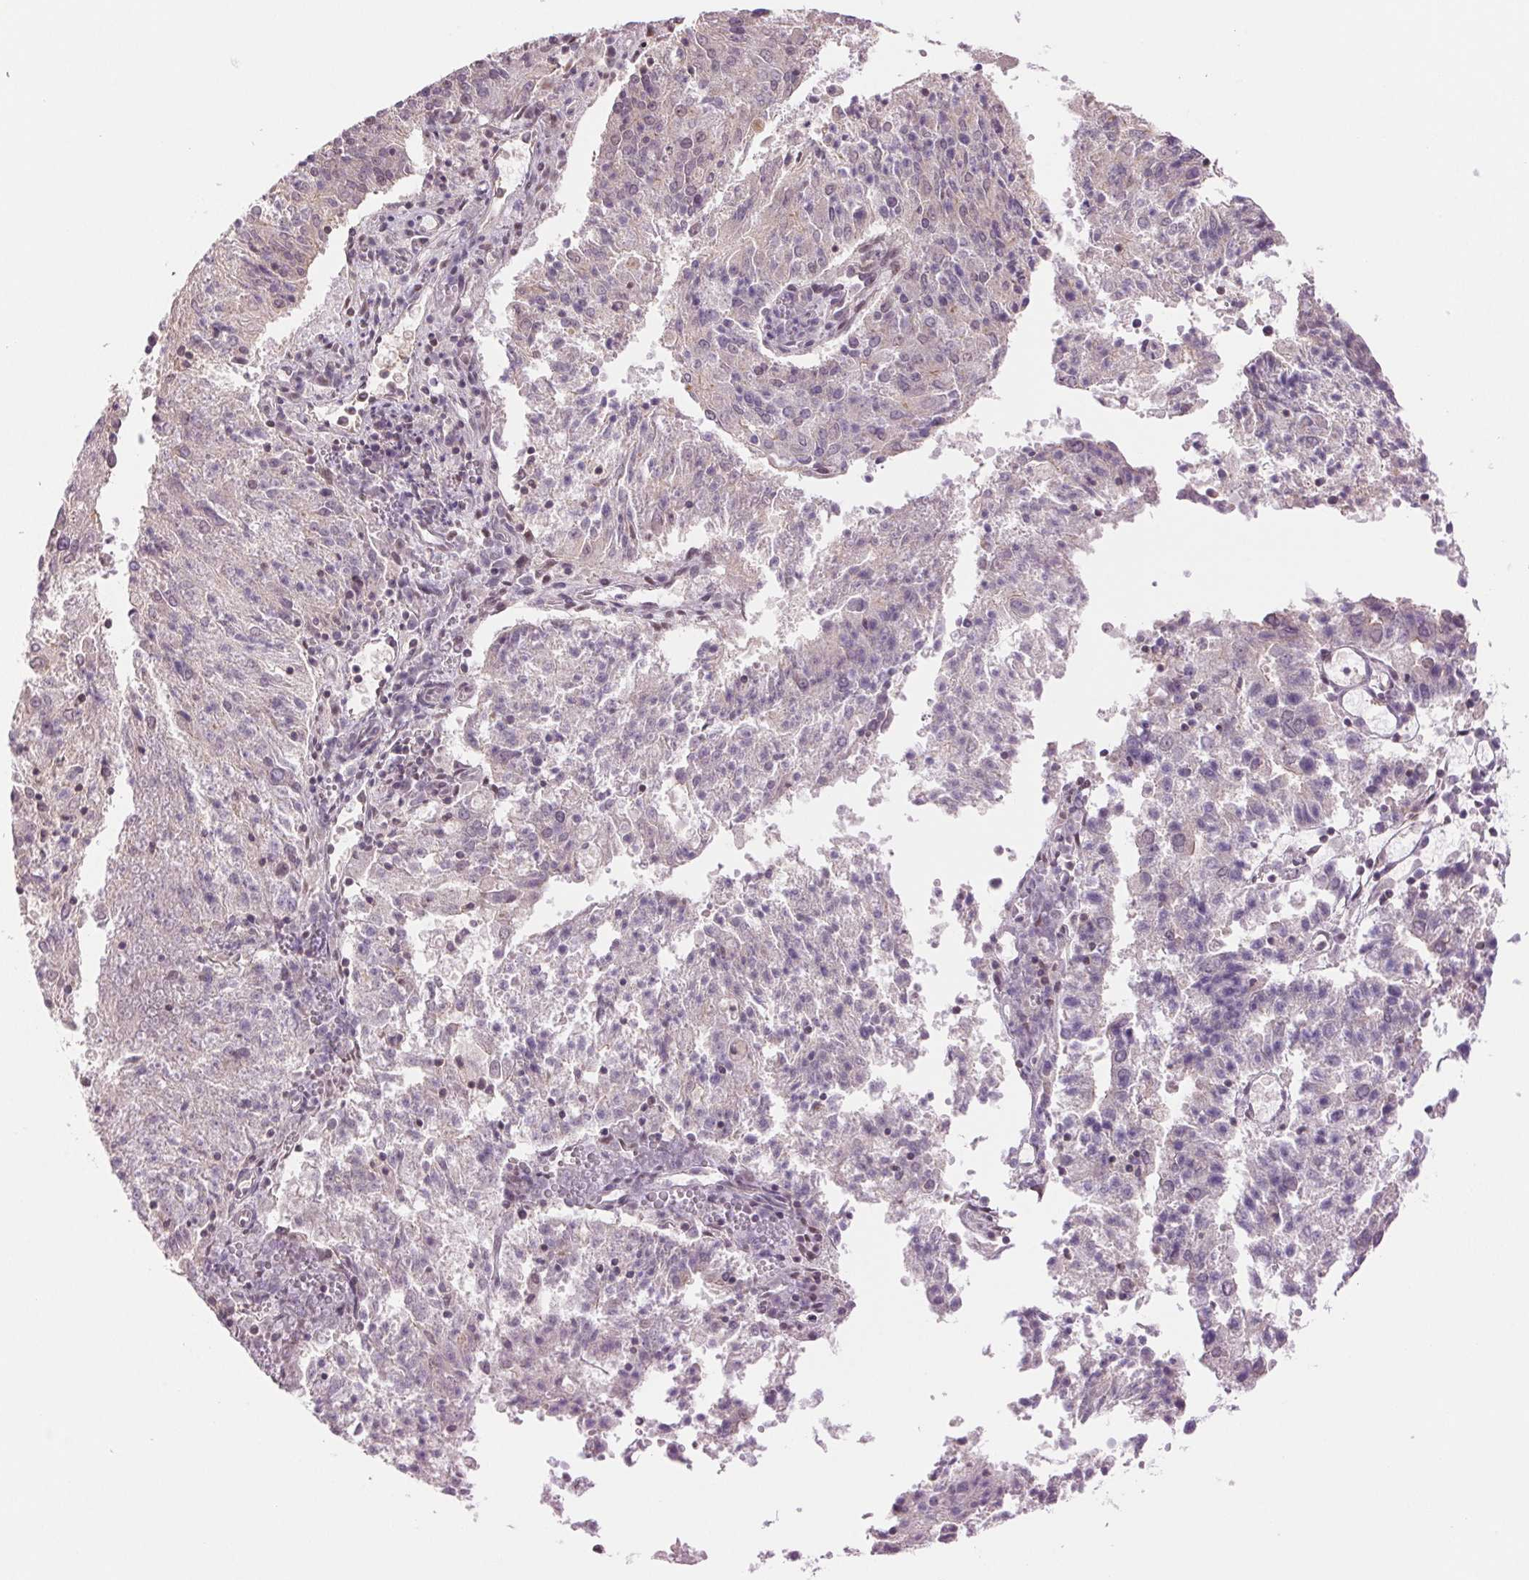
{"staining": {"intensity": "negative", "quantity": "none", "location": "none"}, "tissue": "endometrial cancer", "cell_type": "Tumor cells", "image_type": "cancer", "snomed": [{"axis": "morphology", "description": "Adenocarcinoma, NOS"}, {"axis": "topography", "description": "Endometrium"}], "caption": "Endometrial adenocarcinoma was stained to show a protein in brown. There is no significant staining in tumor cells.", "gene": "RPRD1B", "patient": {"sex": "female", "age": 82}}